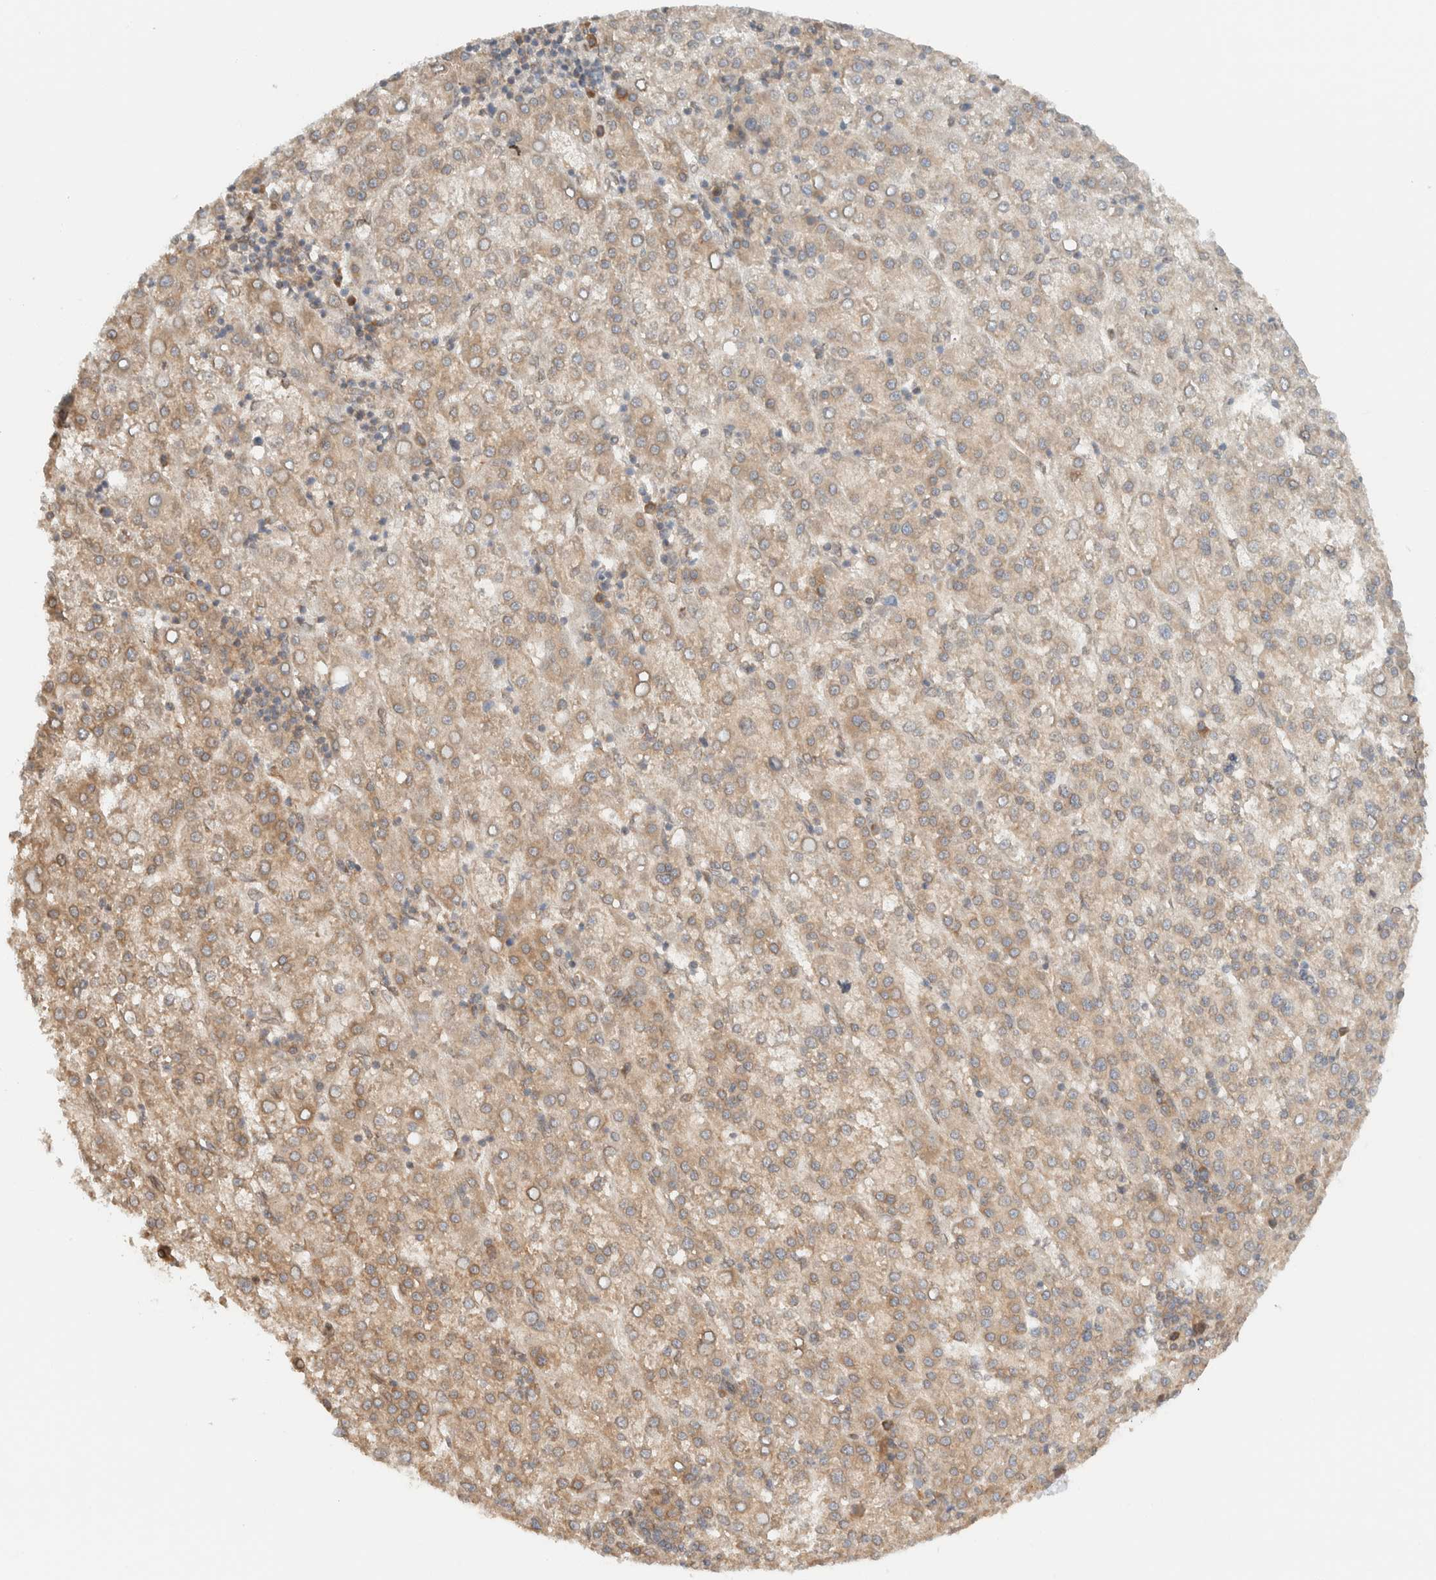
{"staining": {"intensity": "weak", "quantity": ">75%", "location": "cytoplasmic/membranous"}, "tissue": "liver cancer", "cell_type": "Tumor cells", "image_type": "cancer", "snomed": [{"axis": "morphology", "description": "Carcinoma, Hepatocellular, NOS"}, {"axis": "topography", "description": "Liver"}], "caption": "Hepatocellular carcinoma (liver) tissue reveals weak cytoplasmic/membranous expression in about >75% of tumor cells", "gene": "ARFGEF2", "patient": {"sex": "female", "age": 58}}